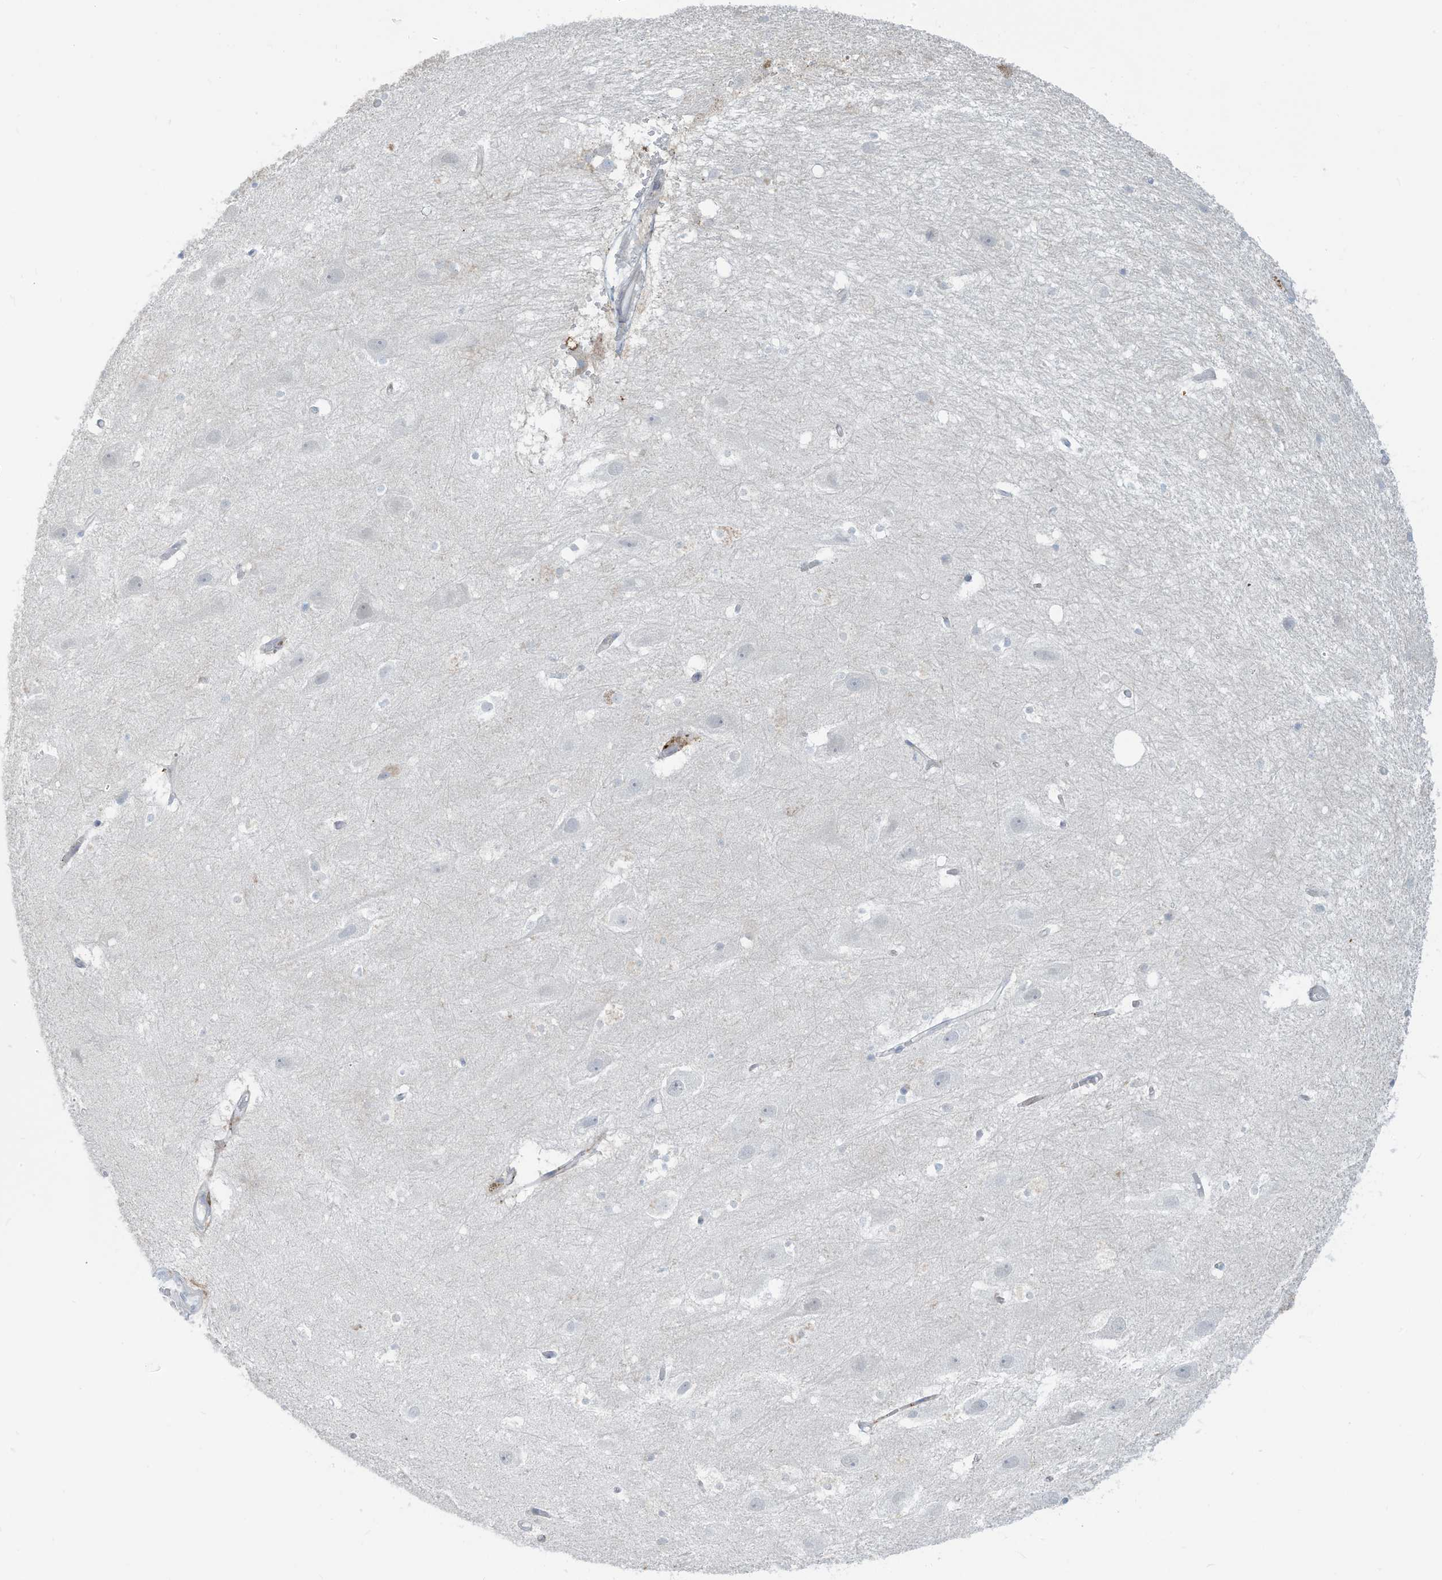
{"staining": {"intensity": "negative", "quantity": "none", "location": "none"}, "tissue": "hippocampus", "cell_type": "Glial cells", "image_type": "normal", "snomed": [{"axis": "morphology", "description": "Normal tissue, NOS"}, {"axis": "topography", "description": "Hippocampus"}], "caption": "This is a image of IHC staining of unremarkable hippocampus, which shows no expression in glial cells.", "gene": "NOTO", "patient": {"sex": "female", "age": 52}}